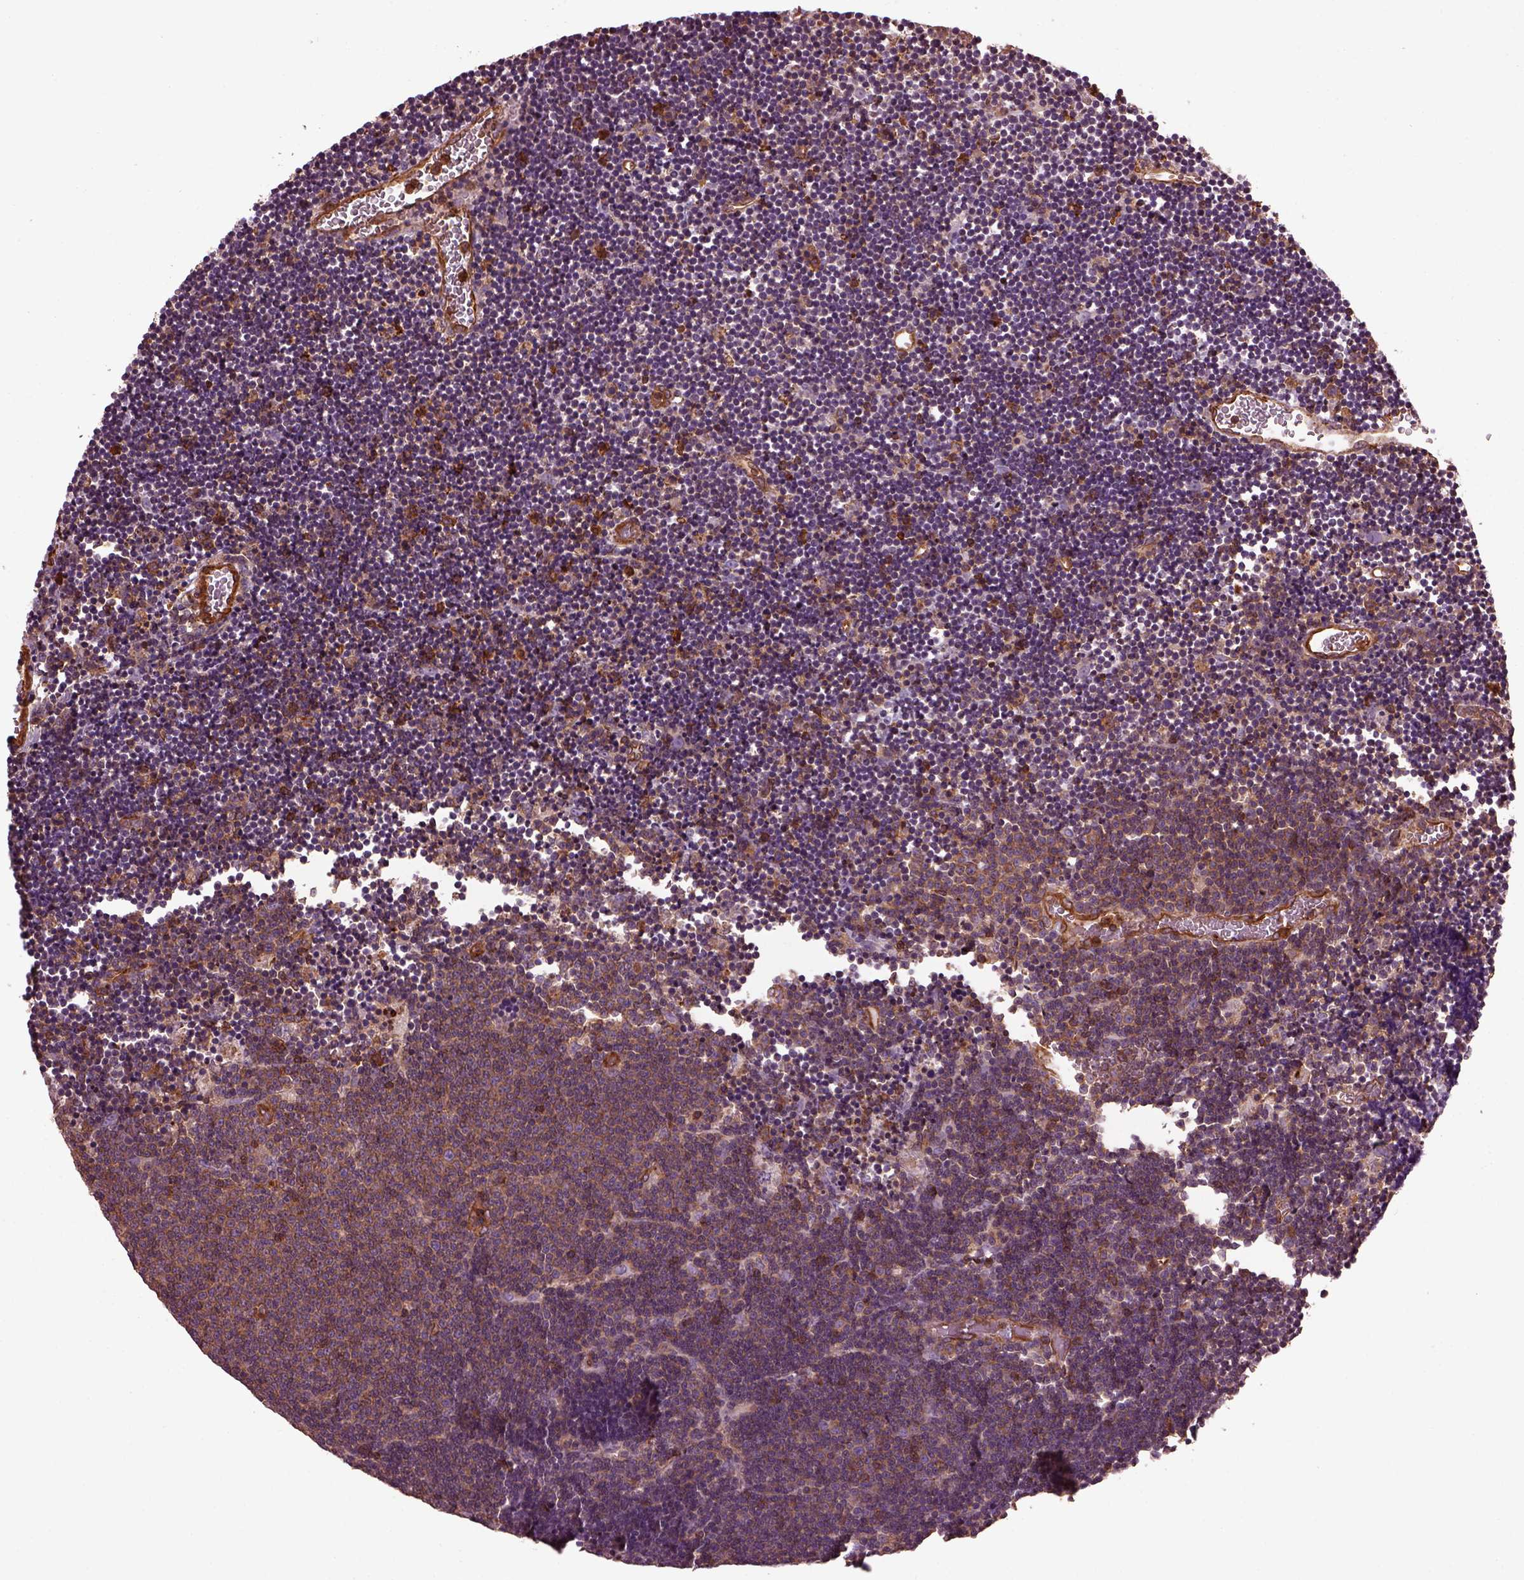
{"staining": {"intensity": "strong", "quantity": "25%-75%", "location": "cytoplasmic/membranous"}, "tissue": "lymphoma", "cell_type": "Tumor cells", "image_type": "cancer", "snomed": [{"axis": "morphology", "description": "Malignant lymphoma, non-Hodgkin's type, Low grade"}, {"axis": "topography", "description": "Brain"}], "caption": "Immunohistochemistry (IHC) (DAB) staining of human lymphoma demonstrates strong cytoplasmic/membranous protein expression in approximately 25%-75% of tumor cells.", "gene": "MYL6", "patient": {"sex": "female", "age": 66}}